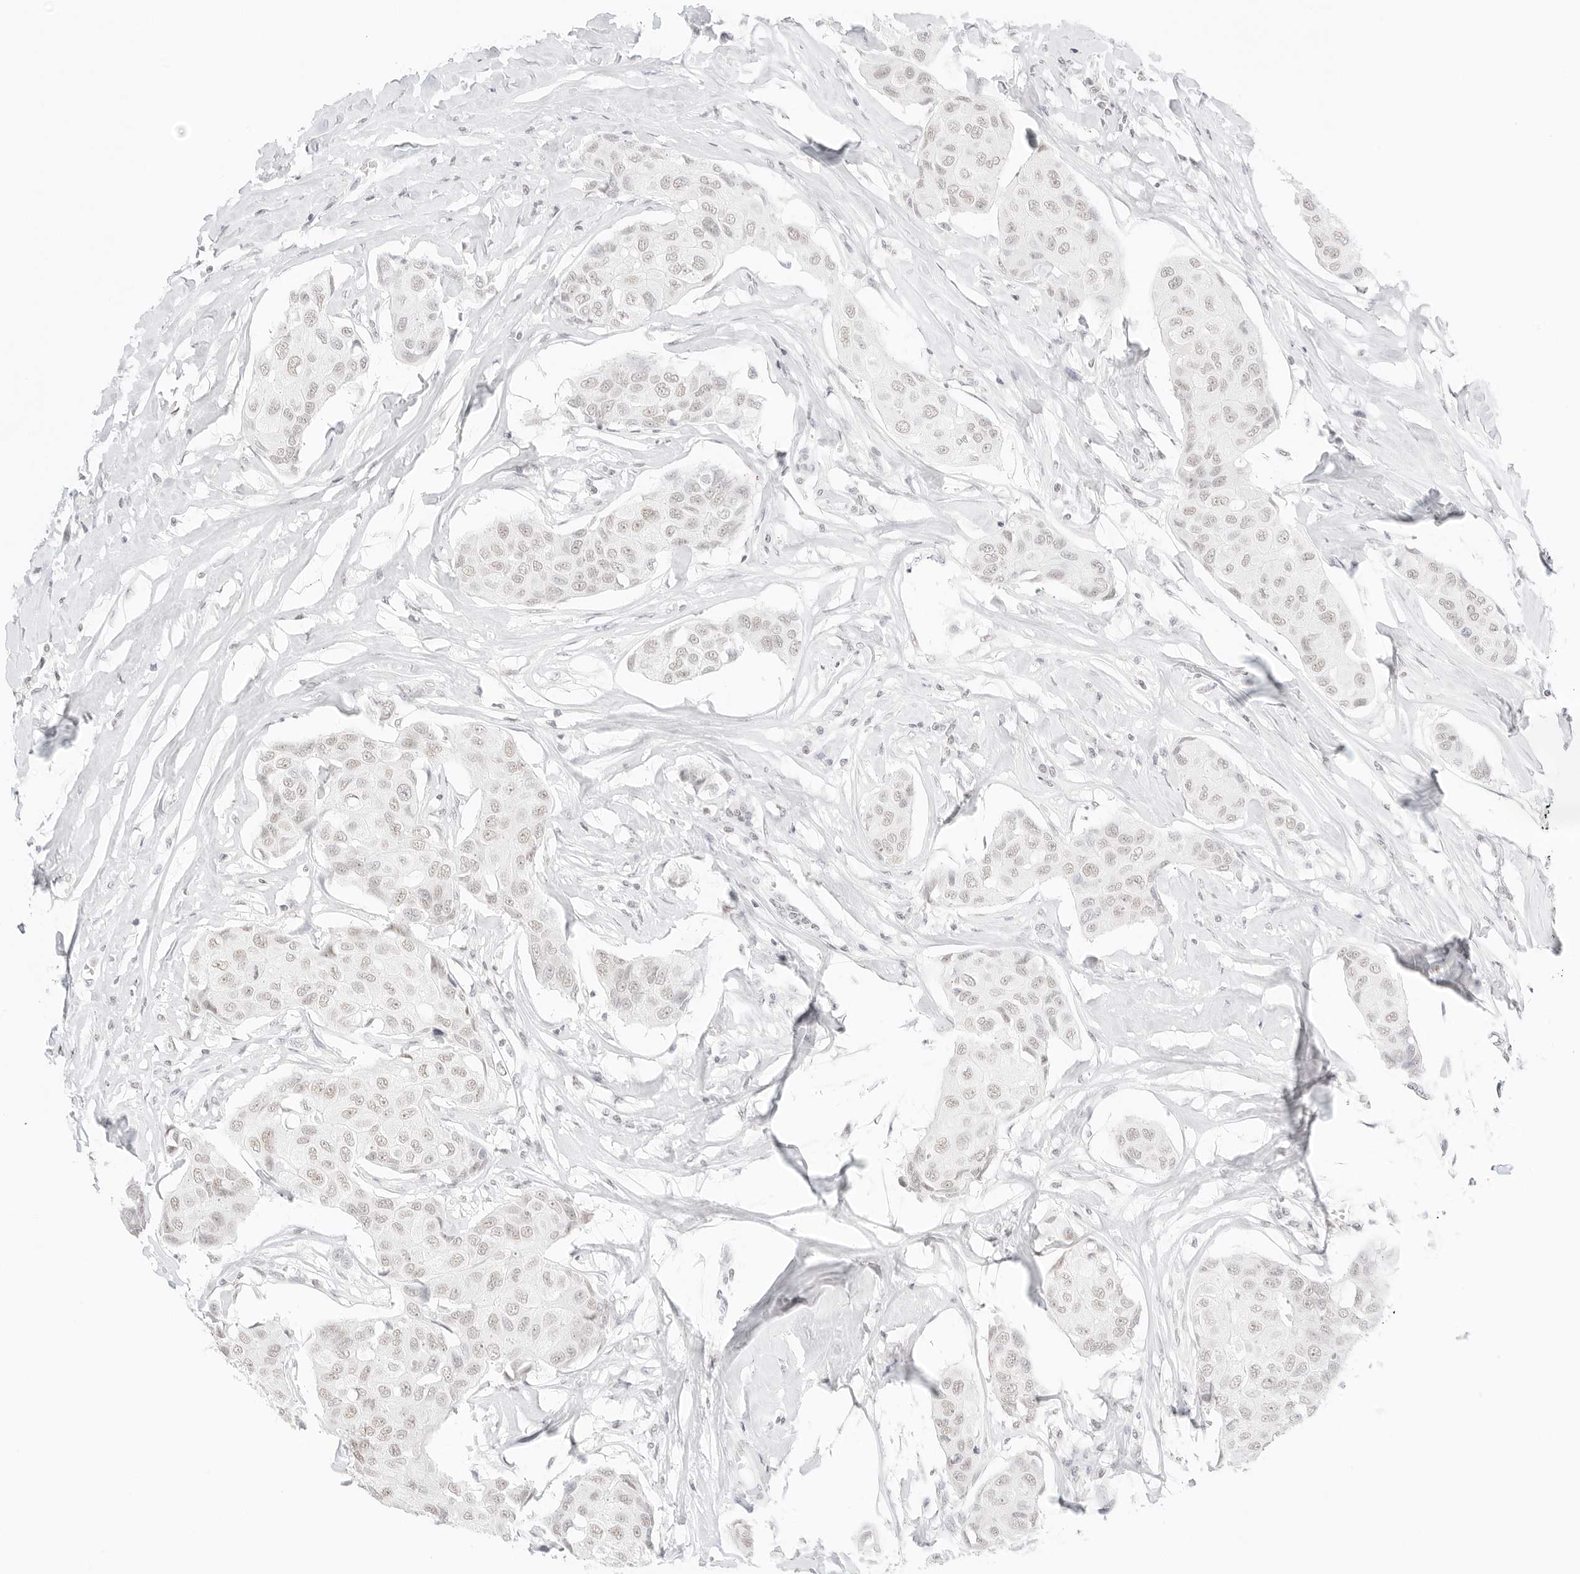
{"staining": {"intensity": "weak", "quantity": "25%-75%", "location": "nuclear"}, "tissue": "breast cancer", "cell_type": "Tumor cells", "image_type": "cancer", "snomed": [{"axis": "morphology", "description": "Duct carcinoma"}, {"axis": "topography", "description": "Breast"}], "caption": "Protein analysis of breast cancer (intraductal carcinoma) tissue exhibits weak nuclear positivity in approximately 25%-75% of tumor cells.", "gene": "FBLN5", "patient": {"sex": "female", "age": 80}}